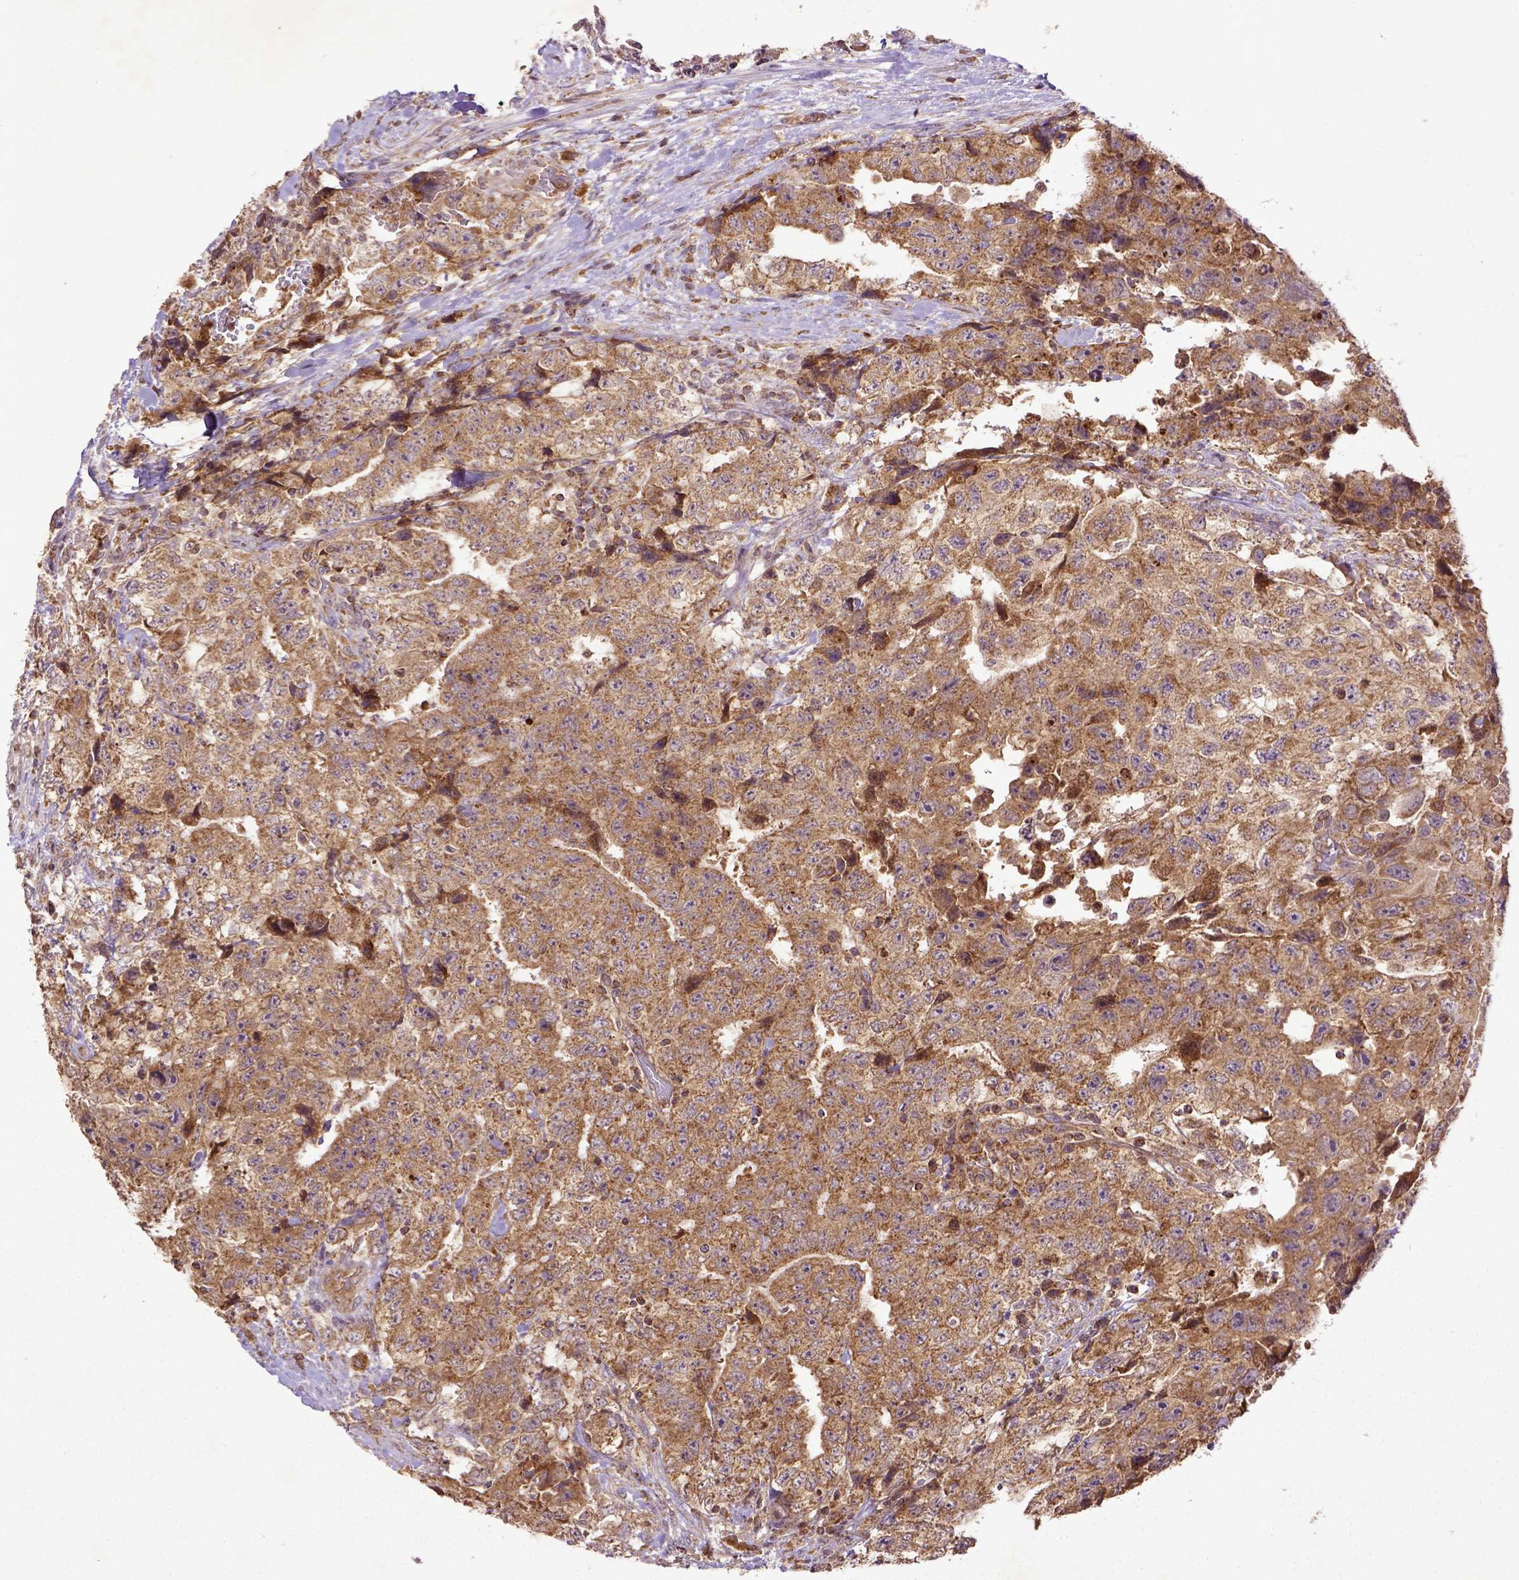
{"staining": {"intensity": "moderate", "quantity": ">75%", "location": "cytoplasmic/membranous"}, "tissue": "testis cancer", "cell_type": "Tumor cells", "image_type": "cancer", "snomed": [{"axis": "morphology", "description": "Carcinoma, Embryonal, NOS"}, {"axis": "topography", "description": "Testis"}], "caption": "Brown immunohistochemical staining in human testis embryonal carcinoma reveals moderate cytoplasmic/membranous positivity in about >75% of tumor cells. The protein is stained brown, and the nuclei are stained in blue (DAB (3,3'-diaminobenzidine) IHC with brightfield microscopy, high magnification).", "gene": "MT-CO1", "patient": {"sex": "male", "age": 24}}